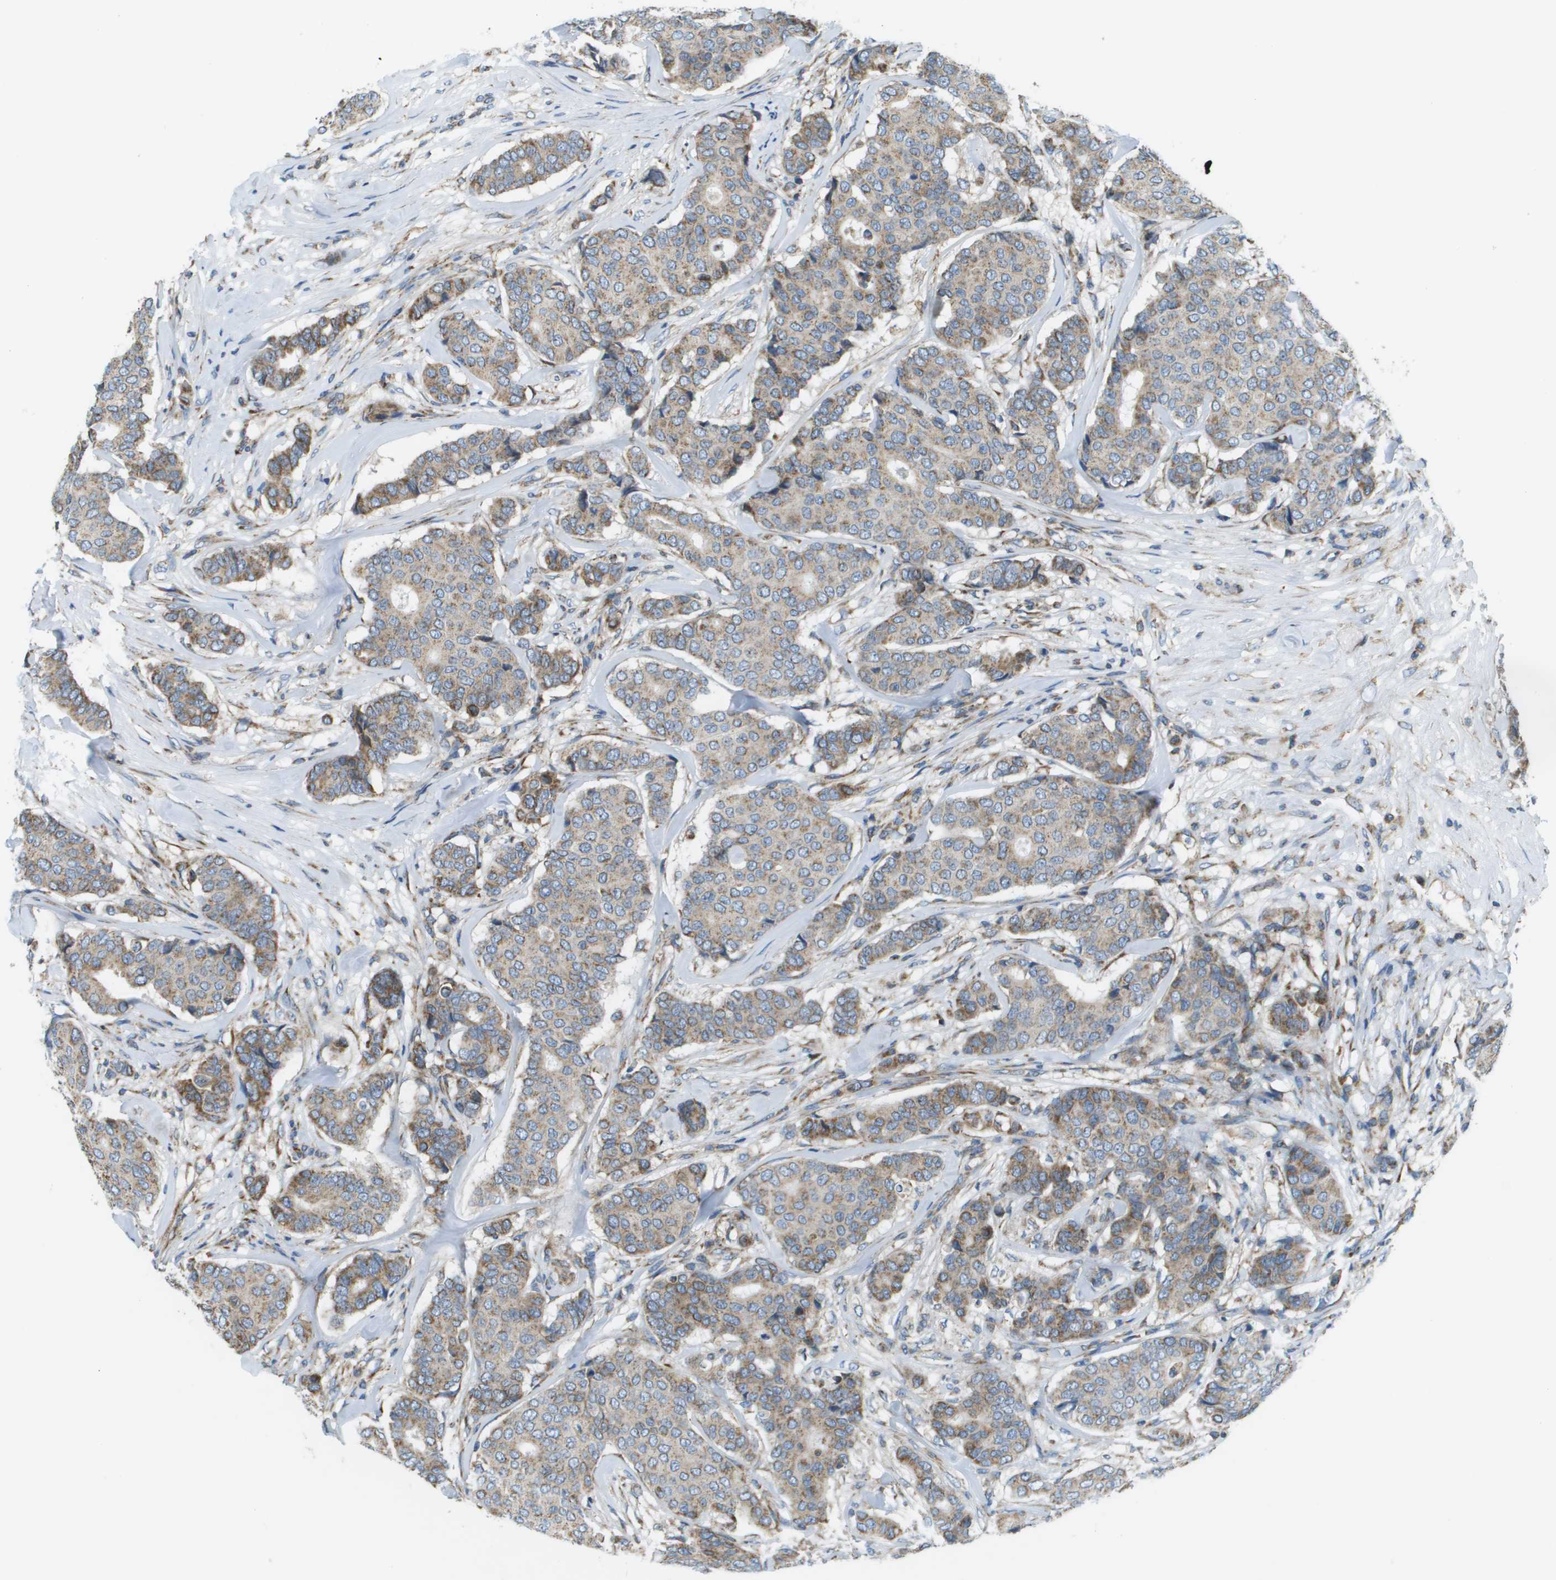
{"staining": {"intensity": "moderate", "quantity": ">75%", "location": "cytoplasmic/membranous"}, "tissue": "breast cancer", "cell_type": "Tumor cells", "image_type": "cancer", "snomed": [{"axis": "morphology", "description": "Duct carcinoma"}, {"axis": "topography", "description": "Breast"}], "caption": "About >75% of tumor cells in breast invasive ductal carcinoma exhibit moderate cytoplasmic/membranous protein staining as visualized by brown immunohistochemical staining.", "gene": "TAOK3", "patient": {"sex": "female", "age": 75}}